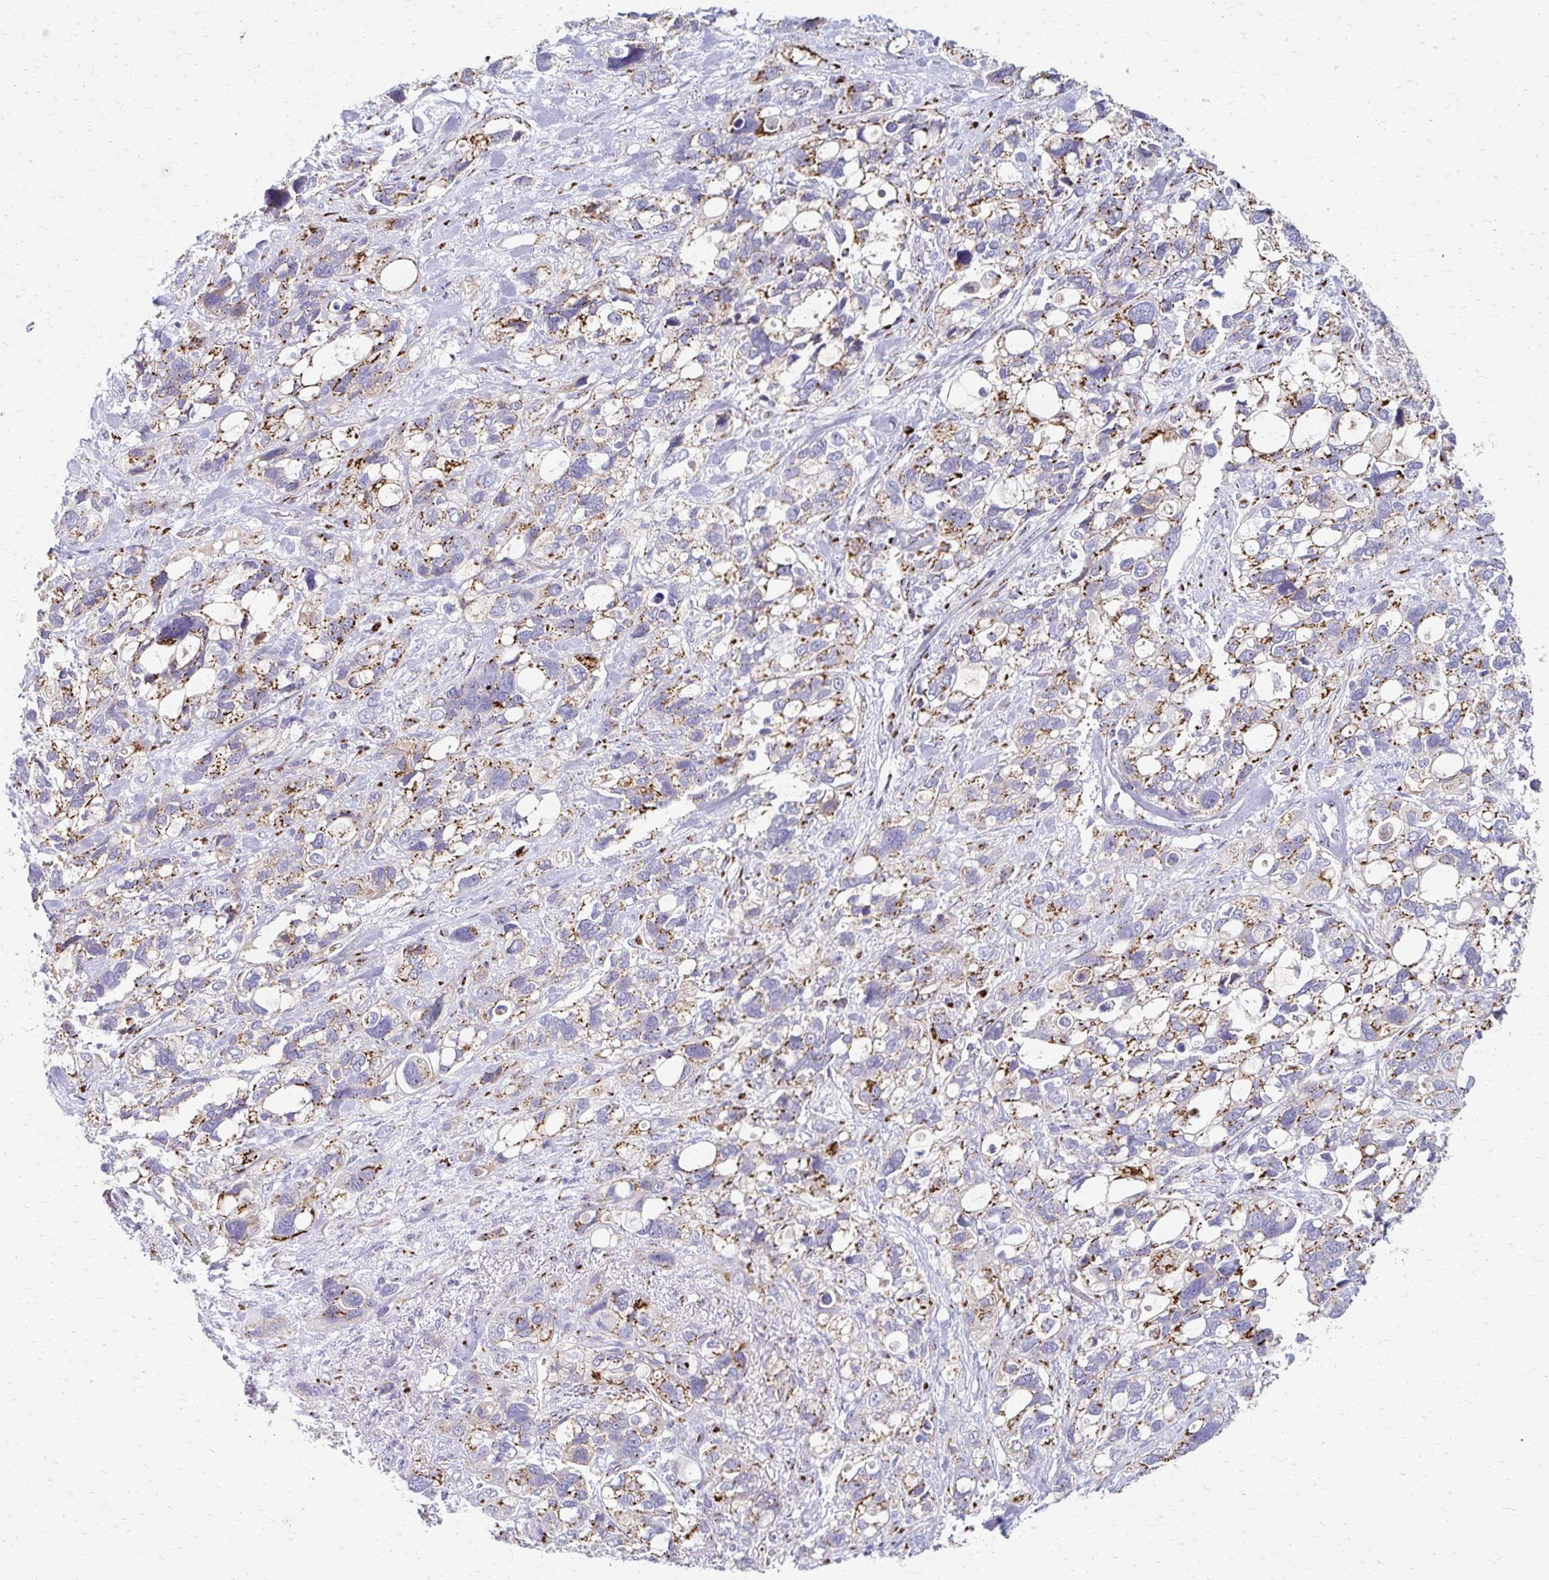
{"staining": {"intensity": "moderate", "quantity": "25%-75%", "location": "cytoplasmic/membranous"}, "tissue": "stomach cancer", "cell_type": "Tumor cells", "image_type": "cancer", "snomed": [{"axis": "morphology", "description": "Adenocarcinoma, NOS"}, {"axis": "topography", "description": "Stomach, upper"}], "caption": "Adenocarcinoma (stomach) stained with DAB immunohistochemistry displays medium levels of moderate cytoplasmic/membranous staining in approximately 25%-75% of tumor cells. The staining was performed using DAB (3,3'-diaminobenzidine), with brown indicating positive protein expression. Nuclei are stained blue with hematoxylin.", "gene": "TM9SF1", "patient": {"sex": "female", "age": 81}}